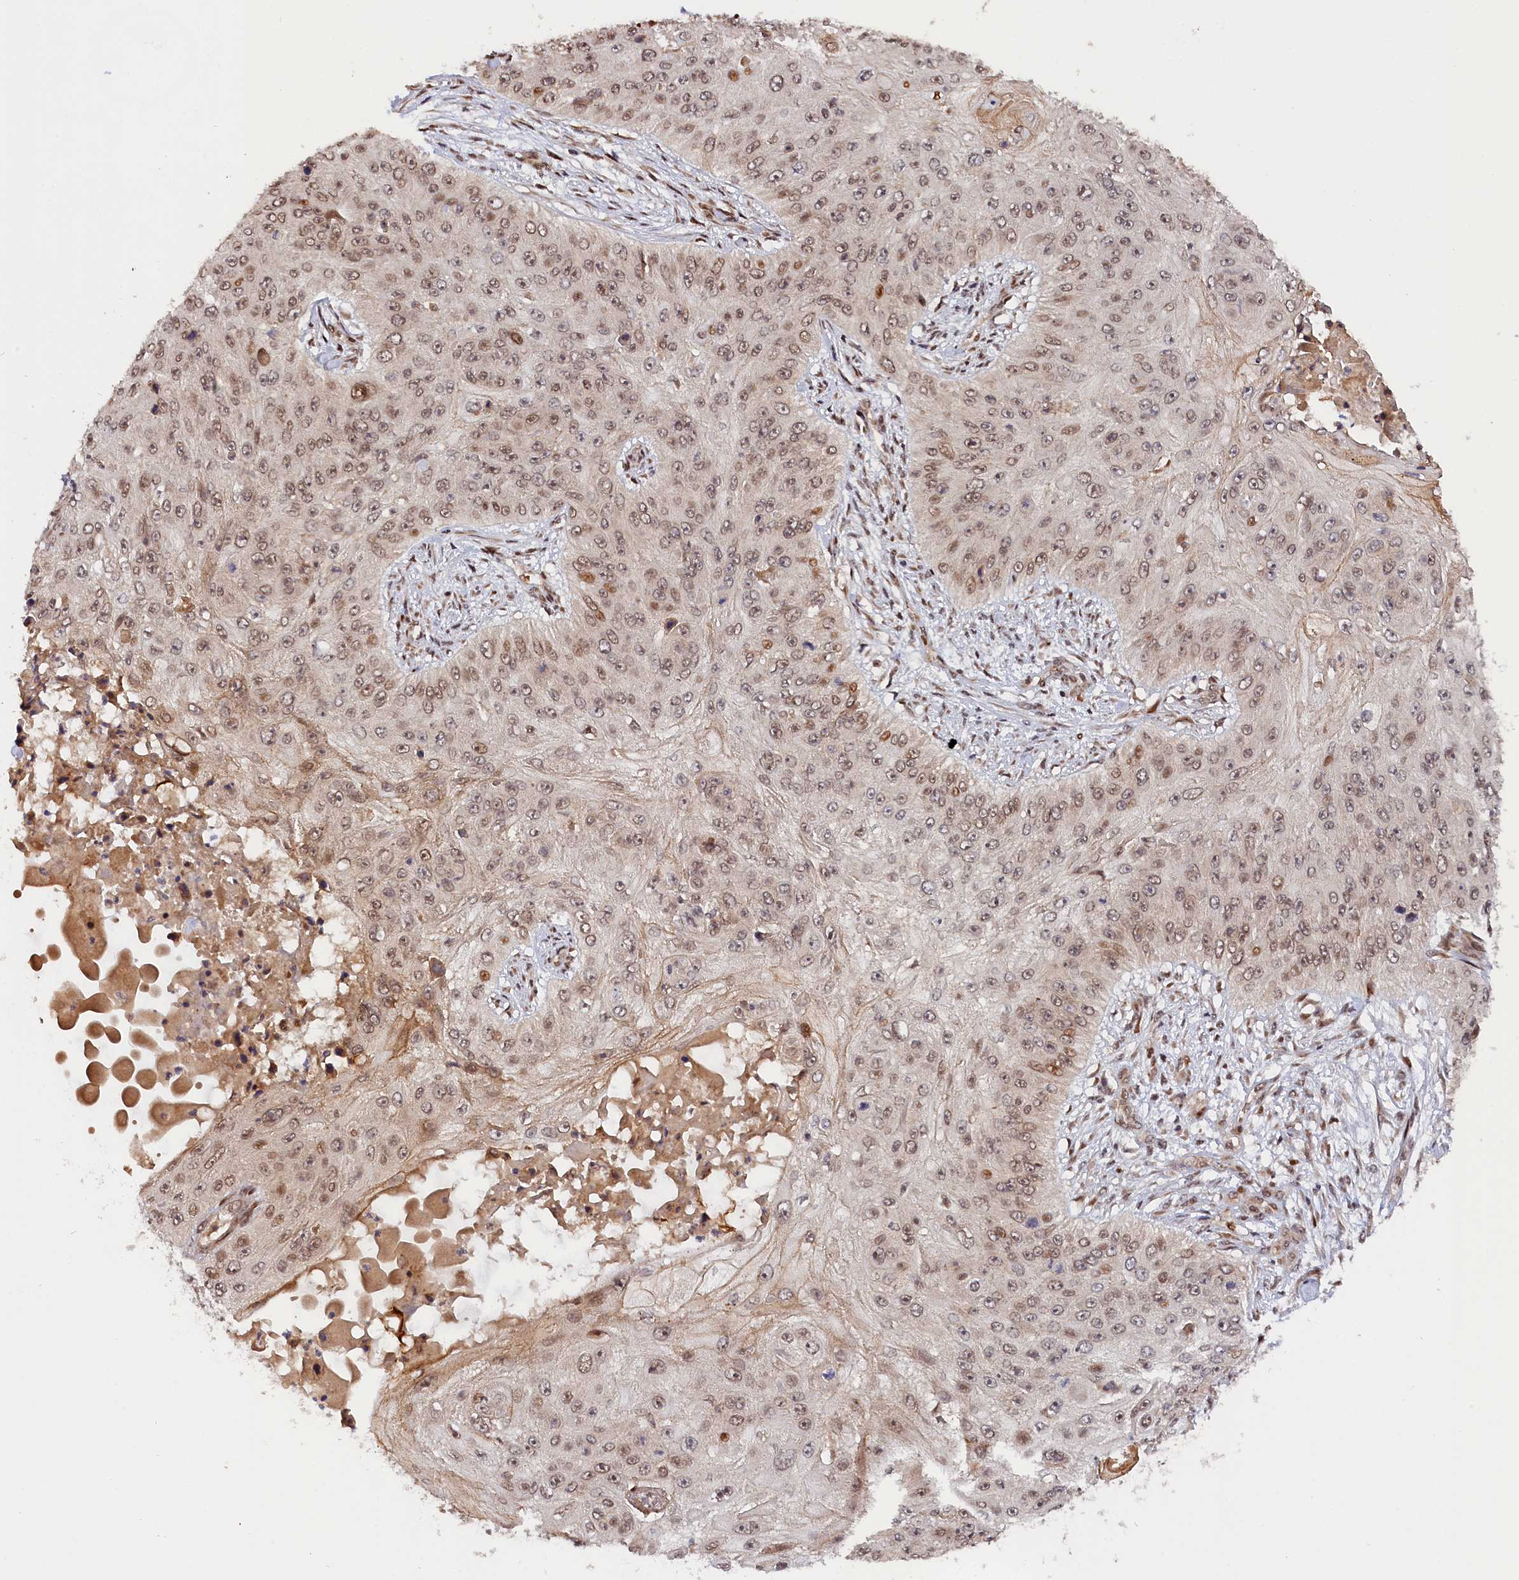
{"staining": {"intensity": "moderate", "quantity": ">75%", "location": "nuclear"}, "tissue": "skin cancer", "cell_type": "Tumor cells", "image_type": "cancer", "snomed": [{"axis": "morphology", "description": "Squamous cell carcinoma, NOS"}, {"axis": "topography", "description": "Skin"}], "caption": "This photomicrograph demonstrates skin cancer (squamous cell carcinoma) stained with IHC to label a protein in brown. The nuclear of tumor cells show moderate positivity for the protein. Nuclei are counter-stained blue.", "gene": "ANKRD24", "patient": {"sex": "female", "age": 80}}